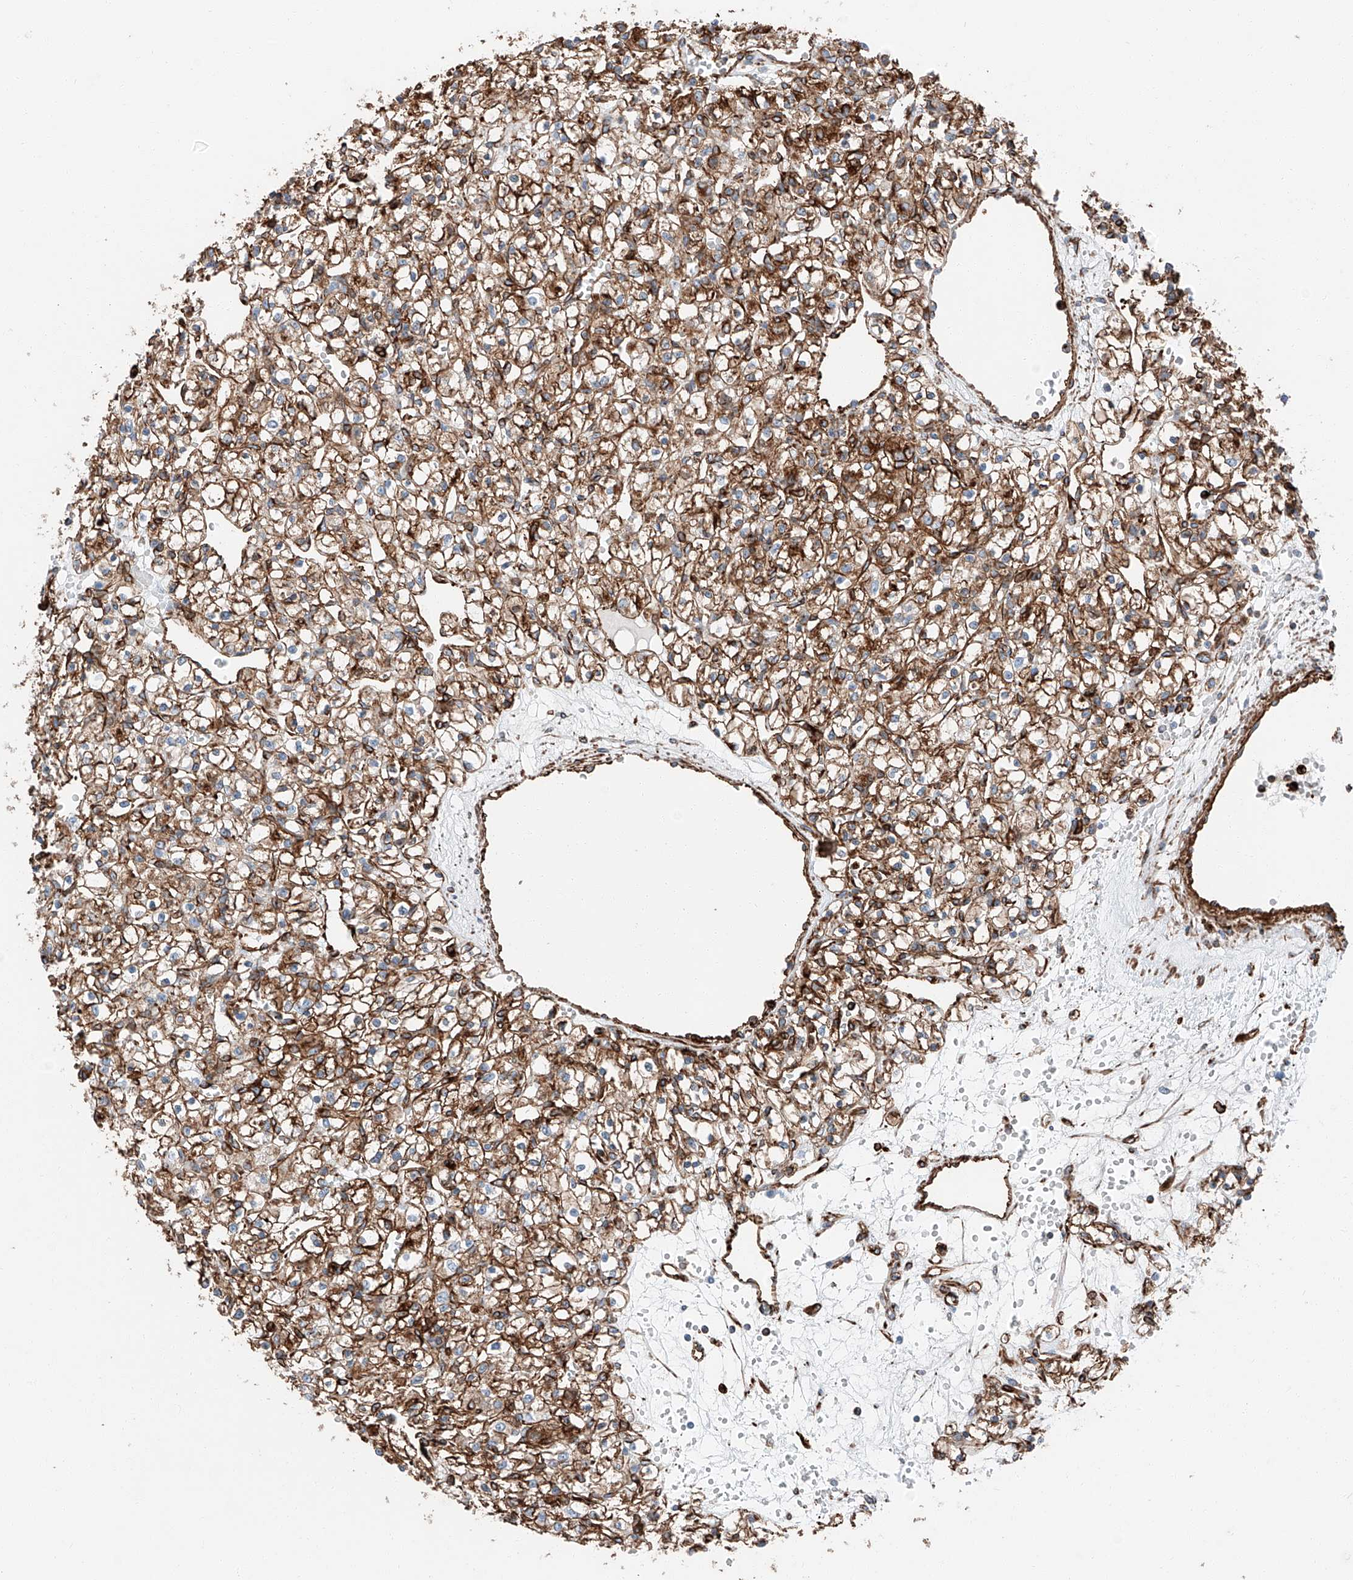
{"staining": {"intensity": "strong", "quantity": ">75%", "location": "cytoplasmic/membranous"}, "tissue": "renal cancer", "cell_type": "Tumor cells", "image_type": "cancer", "snomed": [{"axis": "morphology", "description": "Adenocarcinoma, NOS"}, {"axis": "topography", "description": "Kidney"}], "caption": "Immunohistochemistry (IHC) image of adenocarcinoma (renal) stained for a protein (brown), which shows high levels of strong cytoplasmic/membranous positivity in approximately >75% of tumor cells.", "gene": "ZNF804A", "patient": {"sex": "female", "age": 59}}